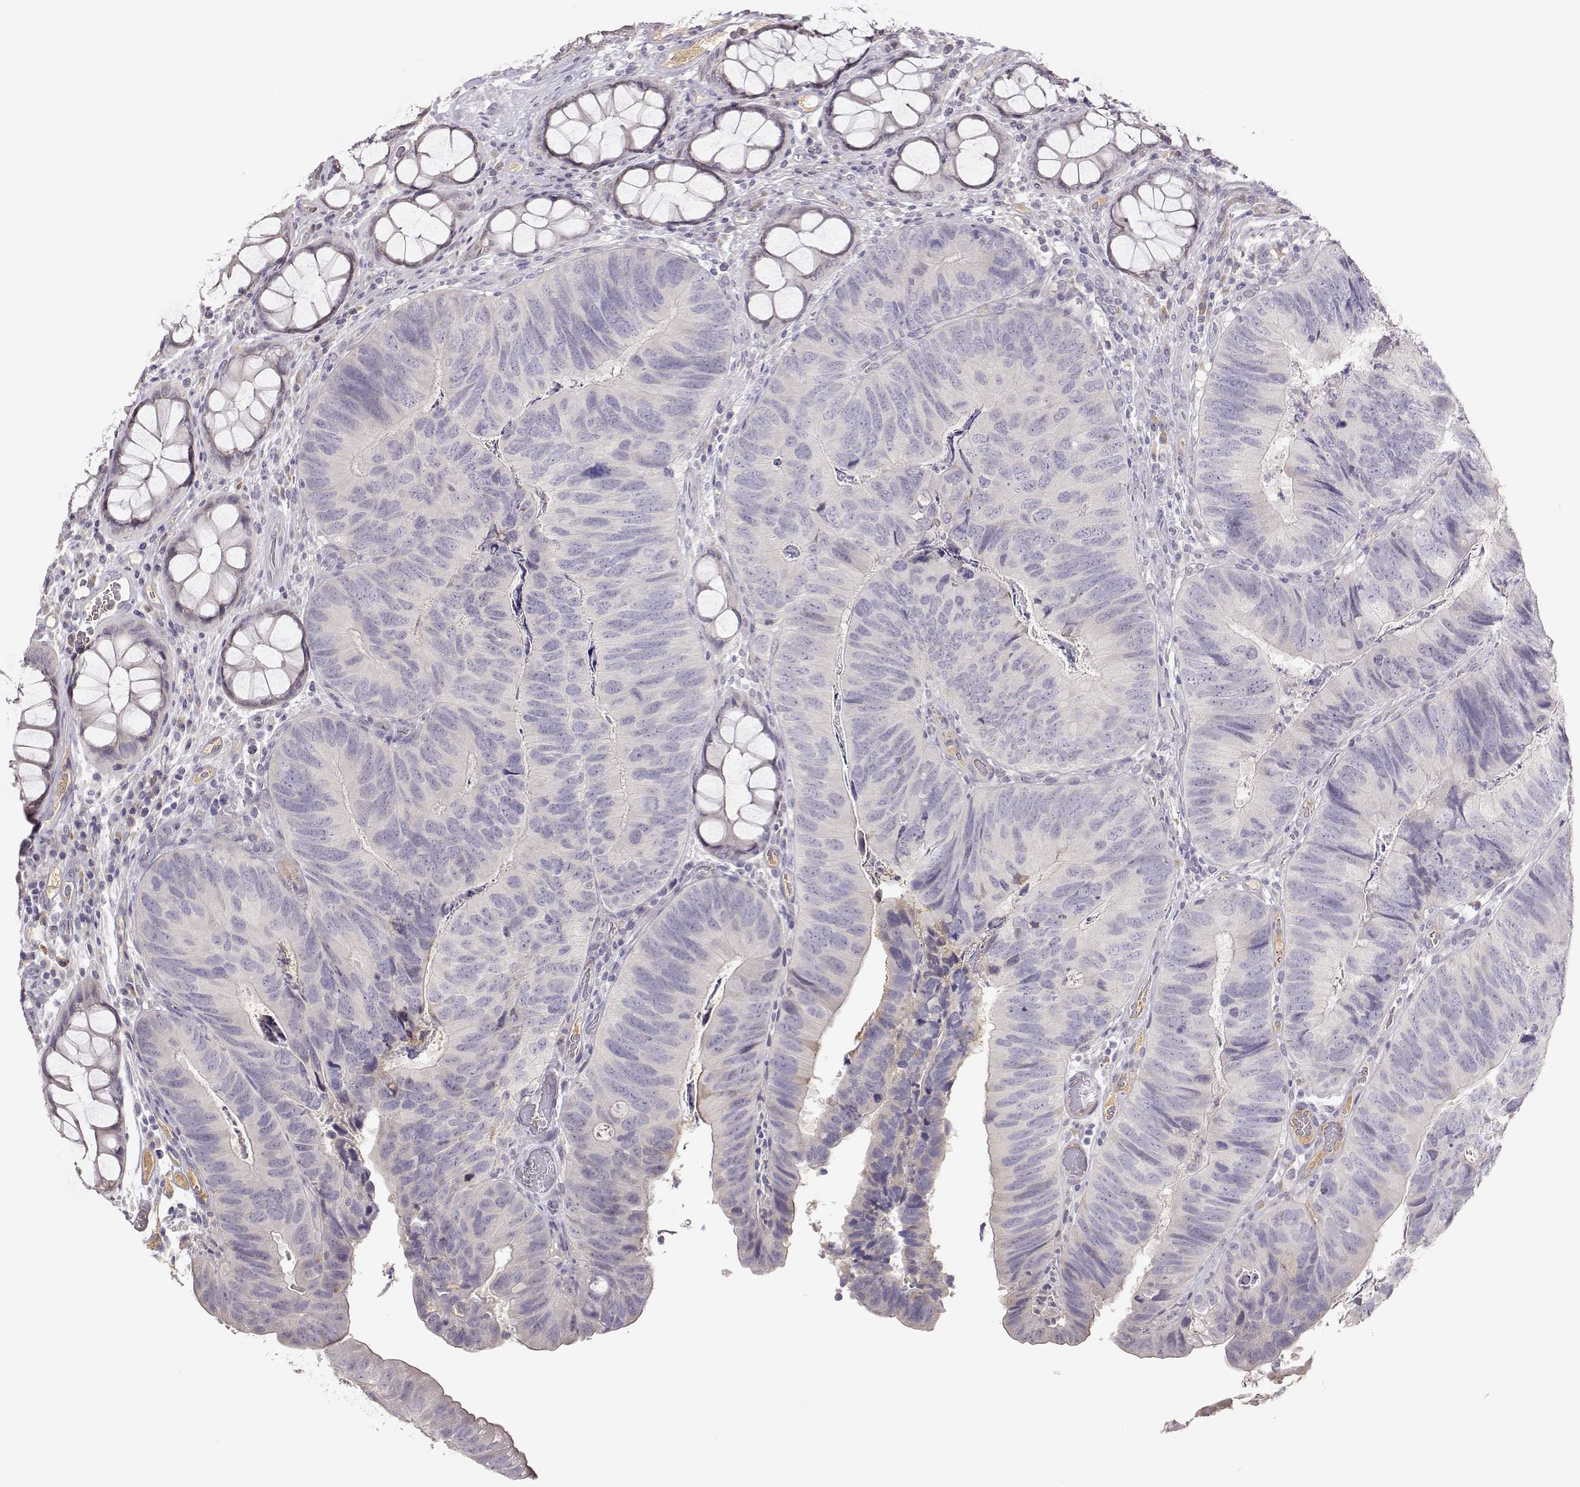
{"staining": {"intensity": "negative", "quantity": "none", "location": "none"}, "tissue": "colorectal cancer", "cell_type": "Tumor cells", "image_type": "cancer", "snomed": [{"axis": "morphology", "description": "Adenocarcinoma, NOS"}, {"axis": "topography", "description": "Colon"}], "caption": "Tumor cells are negative for brown protein staining in adenocarcinoma (colorectal).", "gene": "TACR1", "patient": {"sex": "female", "age": 67}}